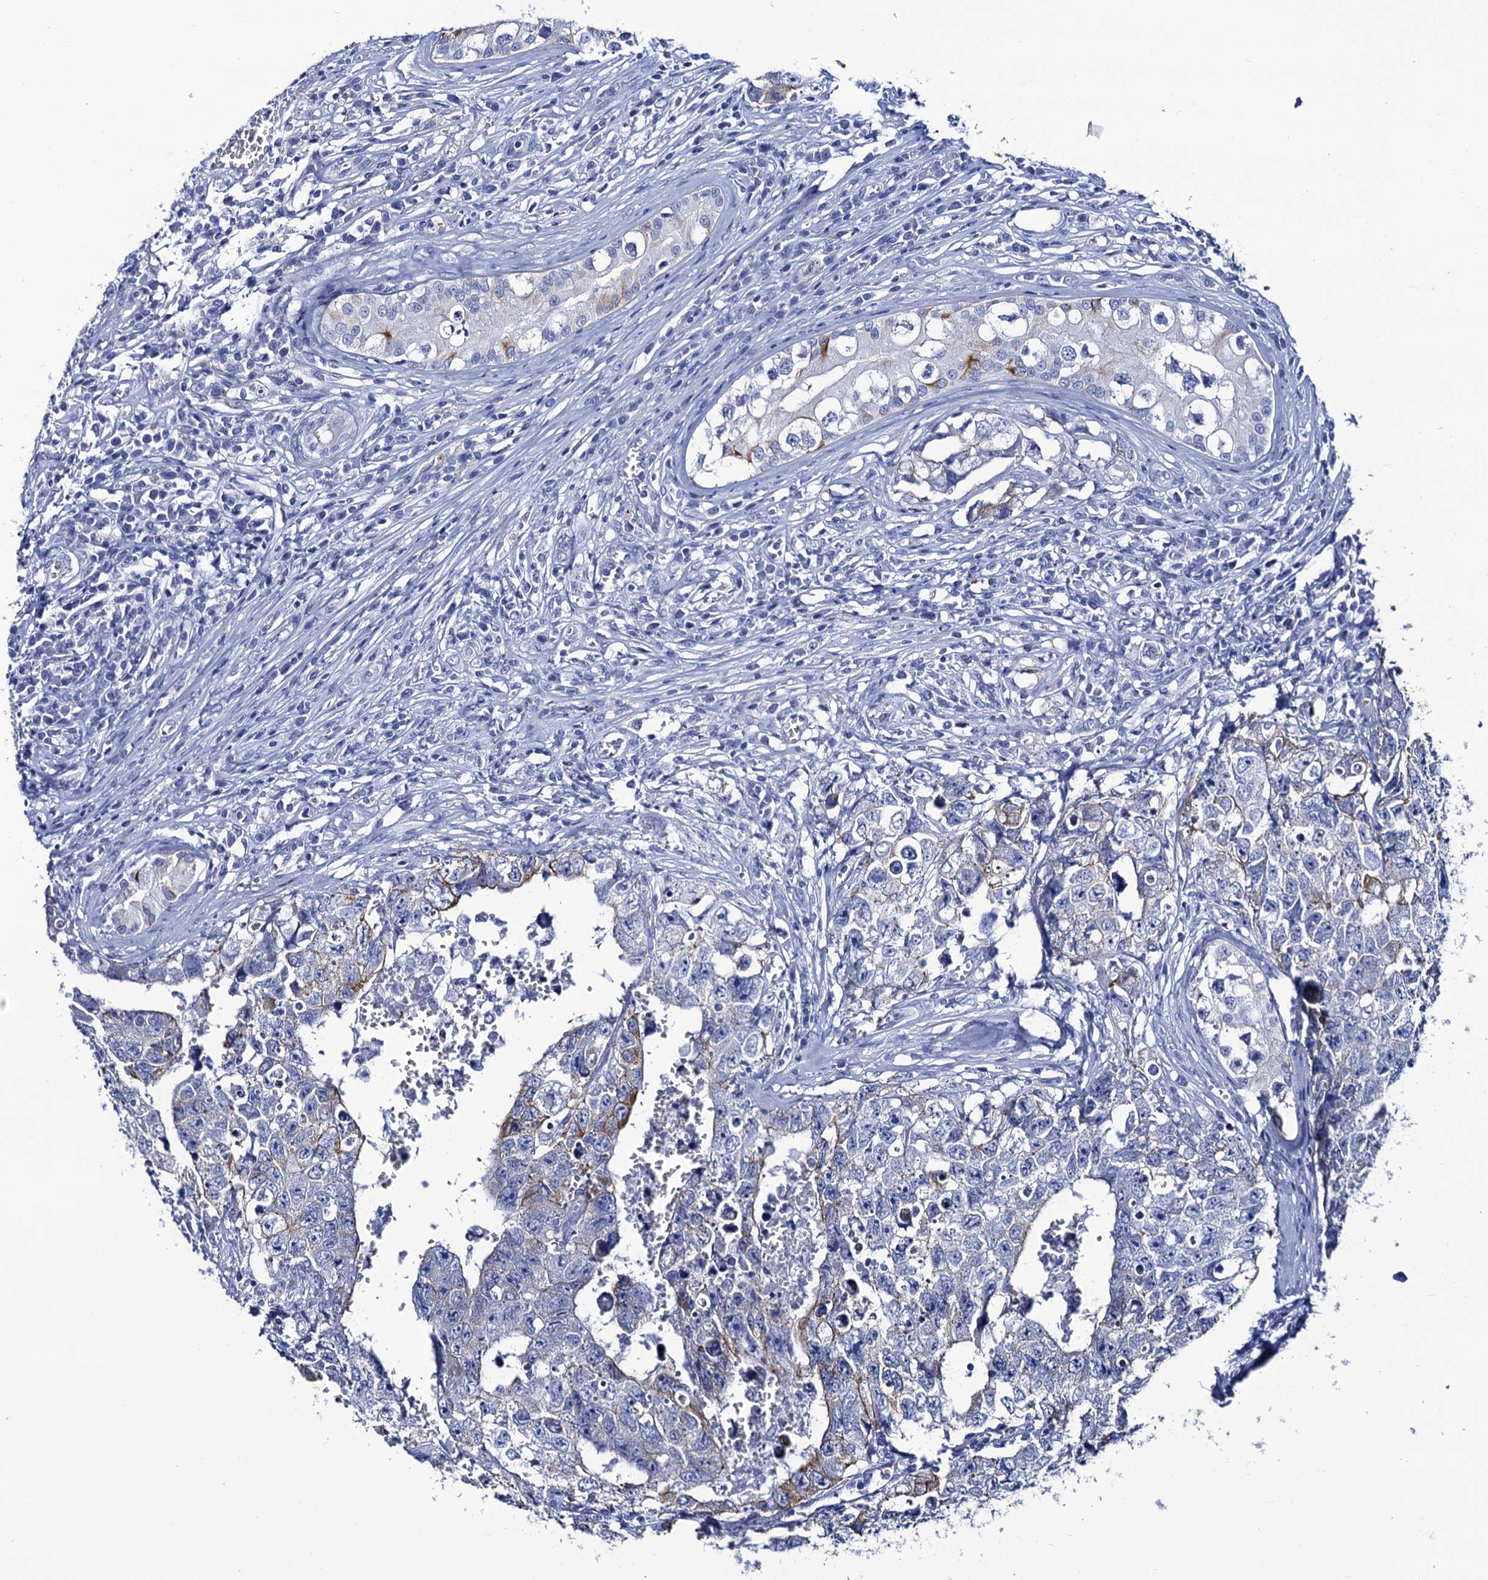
{"staining": {"intensity": "moderate", "quantity": "<25%", "location": "cytoplasmic/membranous"}, "tissue": "testis cancer", "cell_type": "Tumor cells", "image_type": "cancer", "snomed": [{"axis": "morphology", "description": "Carcinoma, Embryonal, NOS"}, {"axis": "topography", "description": "Testis"}], "caption": "A photomicrograph of embryonal carcinoma (testis) stained for a protein shows moderate cytoplasmic/membranous brown staining in tumor cells. Using DAB (3,3'-diaminobenzidine) (brown) and hematoxylin (blue) stains, captured at high magnification using brightfield microscopy.", "gene": "RAB3IP", "patient": {"sex": "male", "age": 17}}